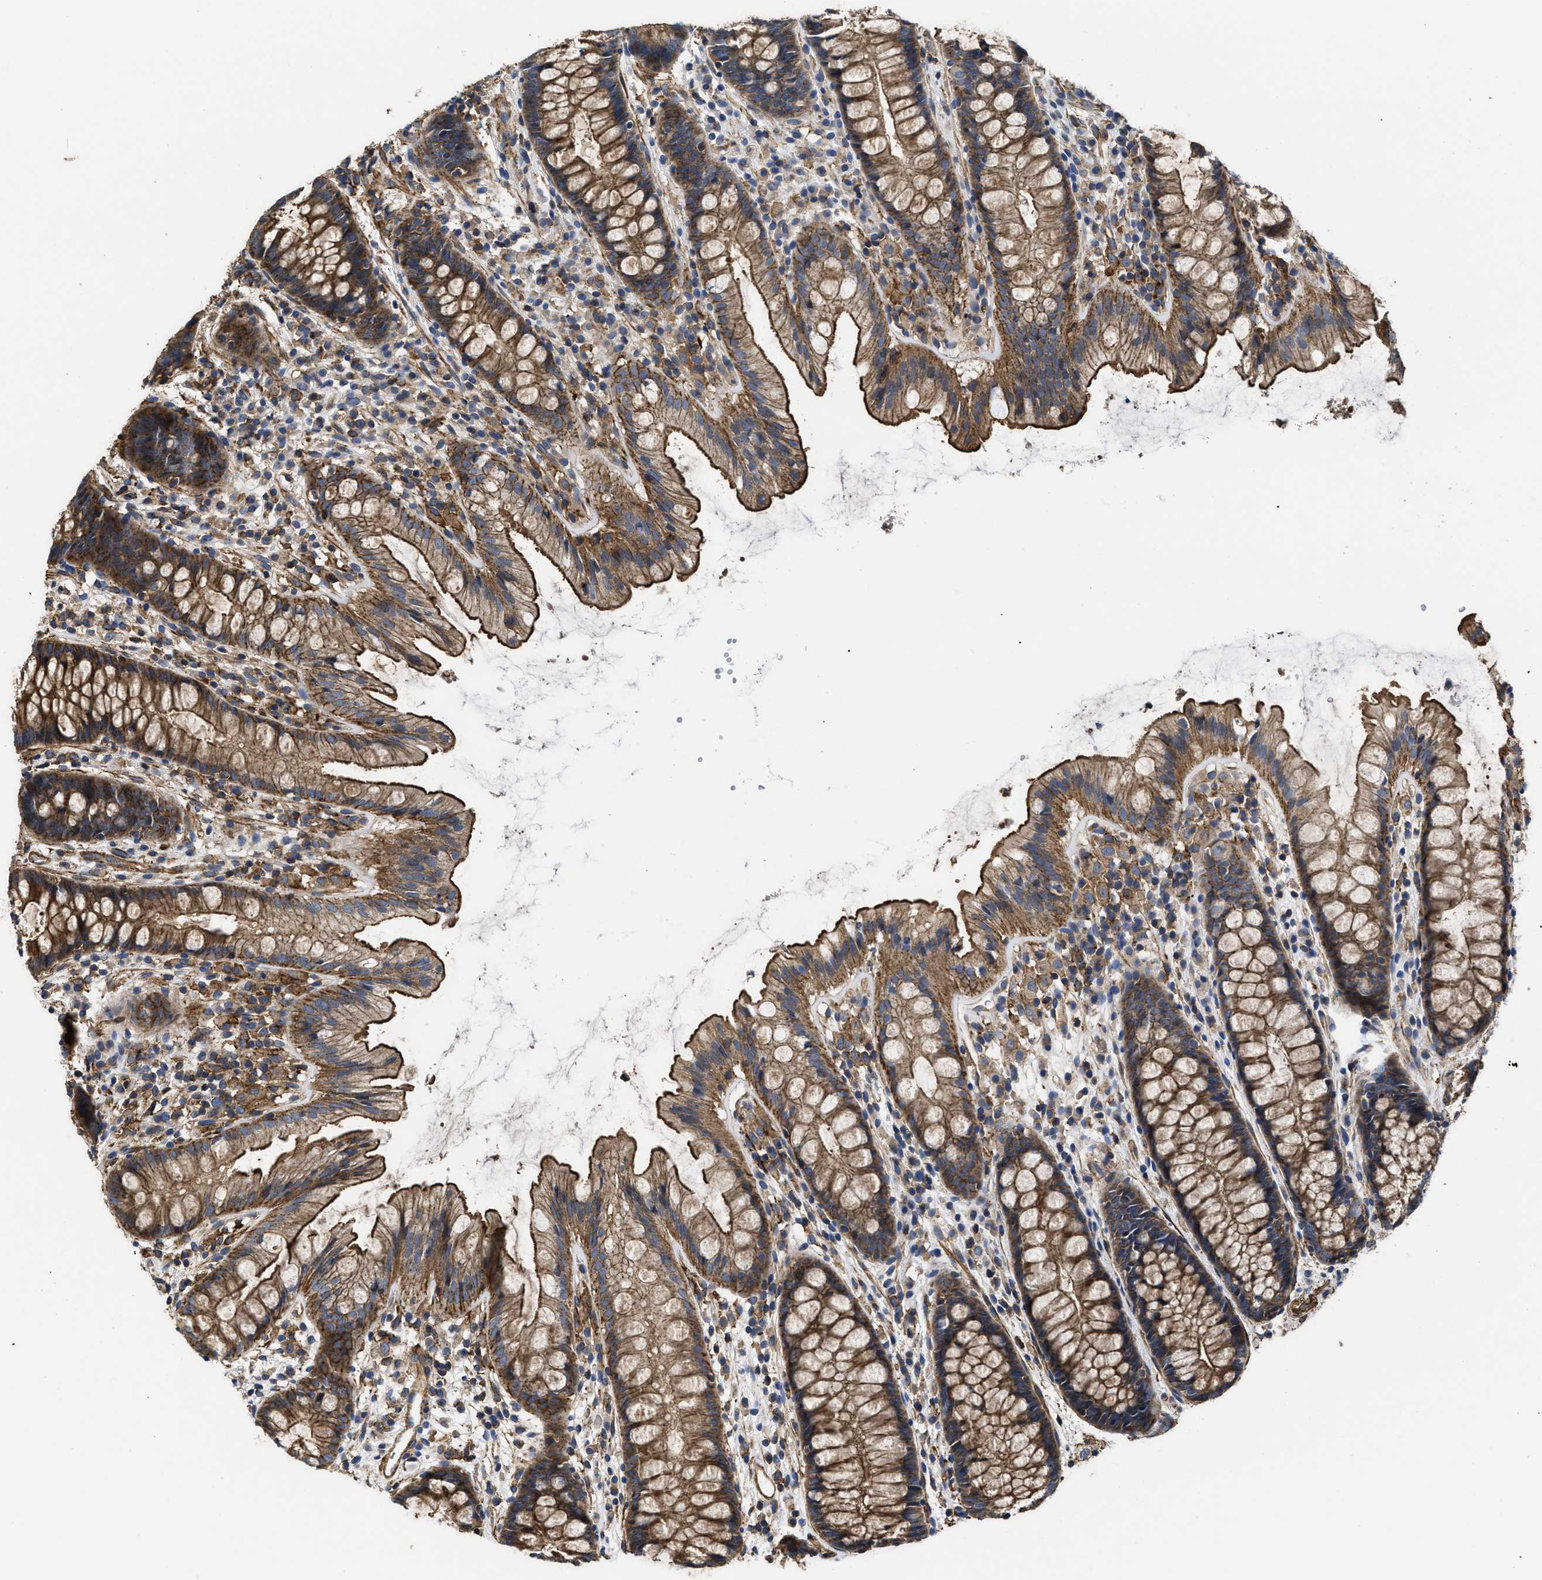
{"staining": {"intensity": "strong", "quantity": ">75%", "location": "cytoplasmic/membranous"}, "tissue": "rectum", "cell_type": "Glandular cells", "image_type": "normal", "snomed": [{"axis": "morphology", "description": "Normal tissue, NOS"}, {"axis": "topography", "description": "Rectum"}], "caption": "A brown stain labels strong cytoplasmic/membranous positivity of a protein in glandular cells of normal rectum. (DAB = brown stain, brightfield microscopy at high magnification).", "gene": "SCUBE2", "patient": {"sex": "female", "age": 65}}